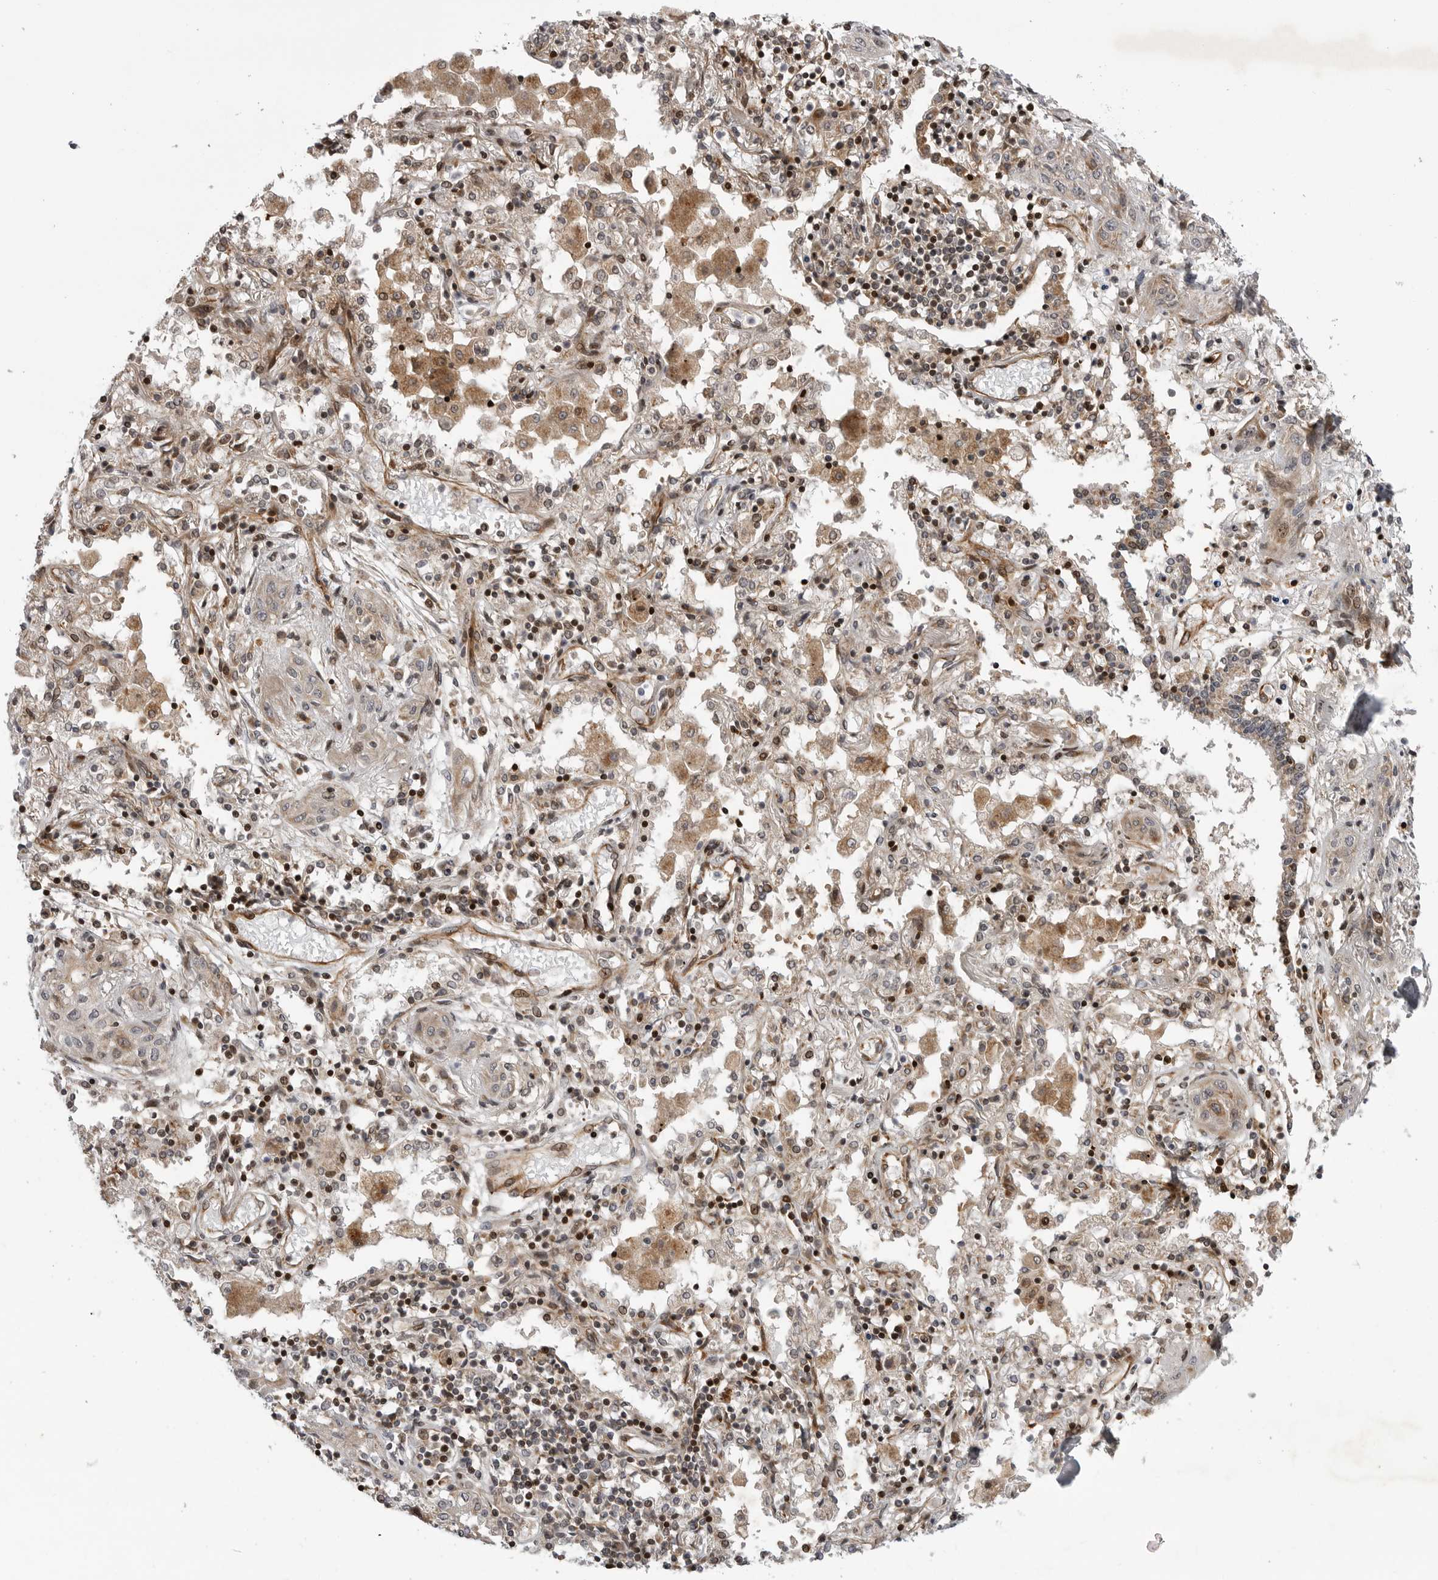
{"staining": {"intensity": "weak", "quantity": "<25%", "location": "cytoplasmic/membranous"}, "tissue": "lung cancer", "cell_type": "Tumor cells", "image_type": "cancer", "snomed": [{"axis": "morphology", "description": "Squamous cell carcinoma, NOS"}, {"axis": "topography", "description": "Lung"}], "caption": "The immunohistochemistry (IHC) photomicrograph has no significant positivity in tumor cells of lung squamous cell carcinoma tissue.", "gene": "ABL1", "patient": {"sex": "female", "age": 47}}